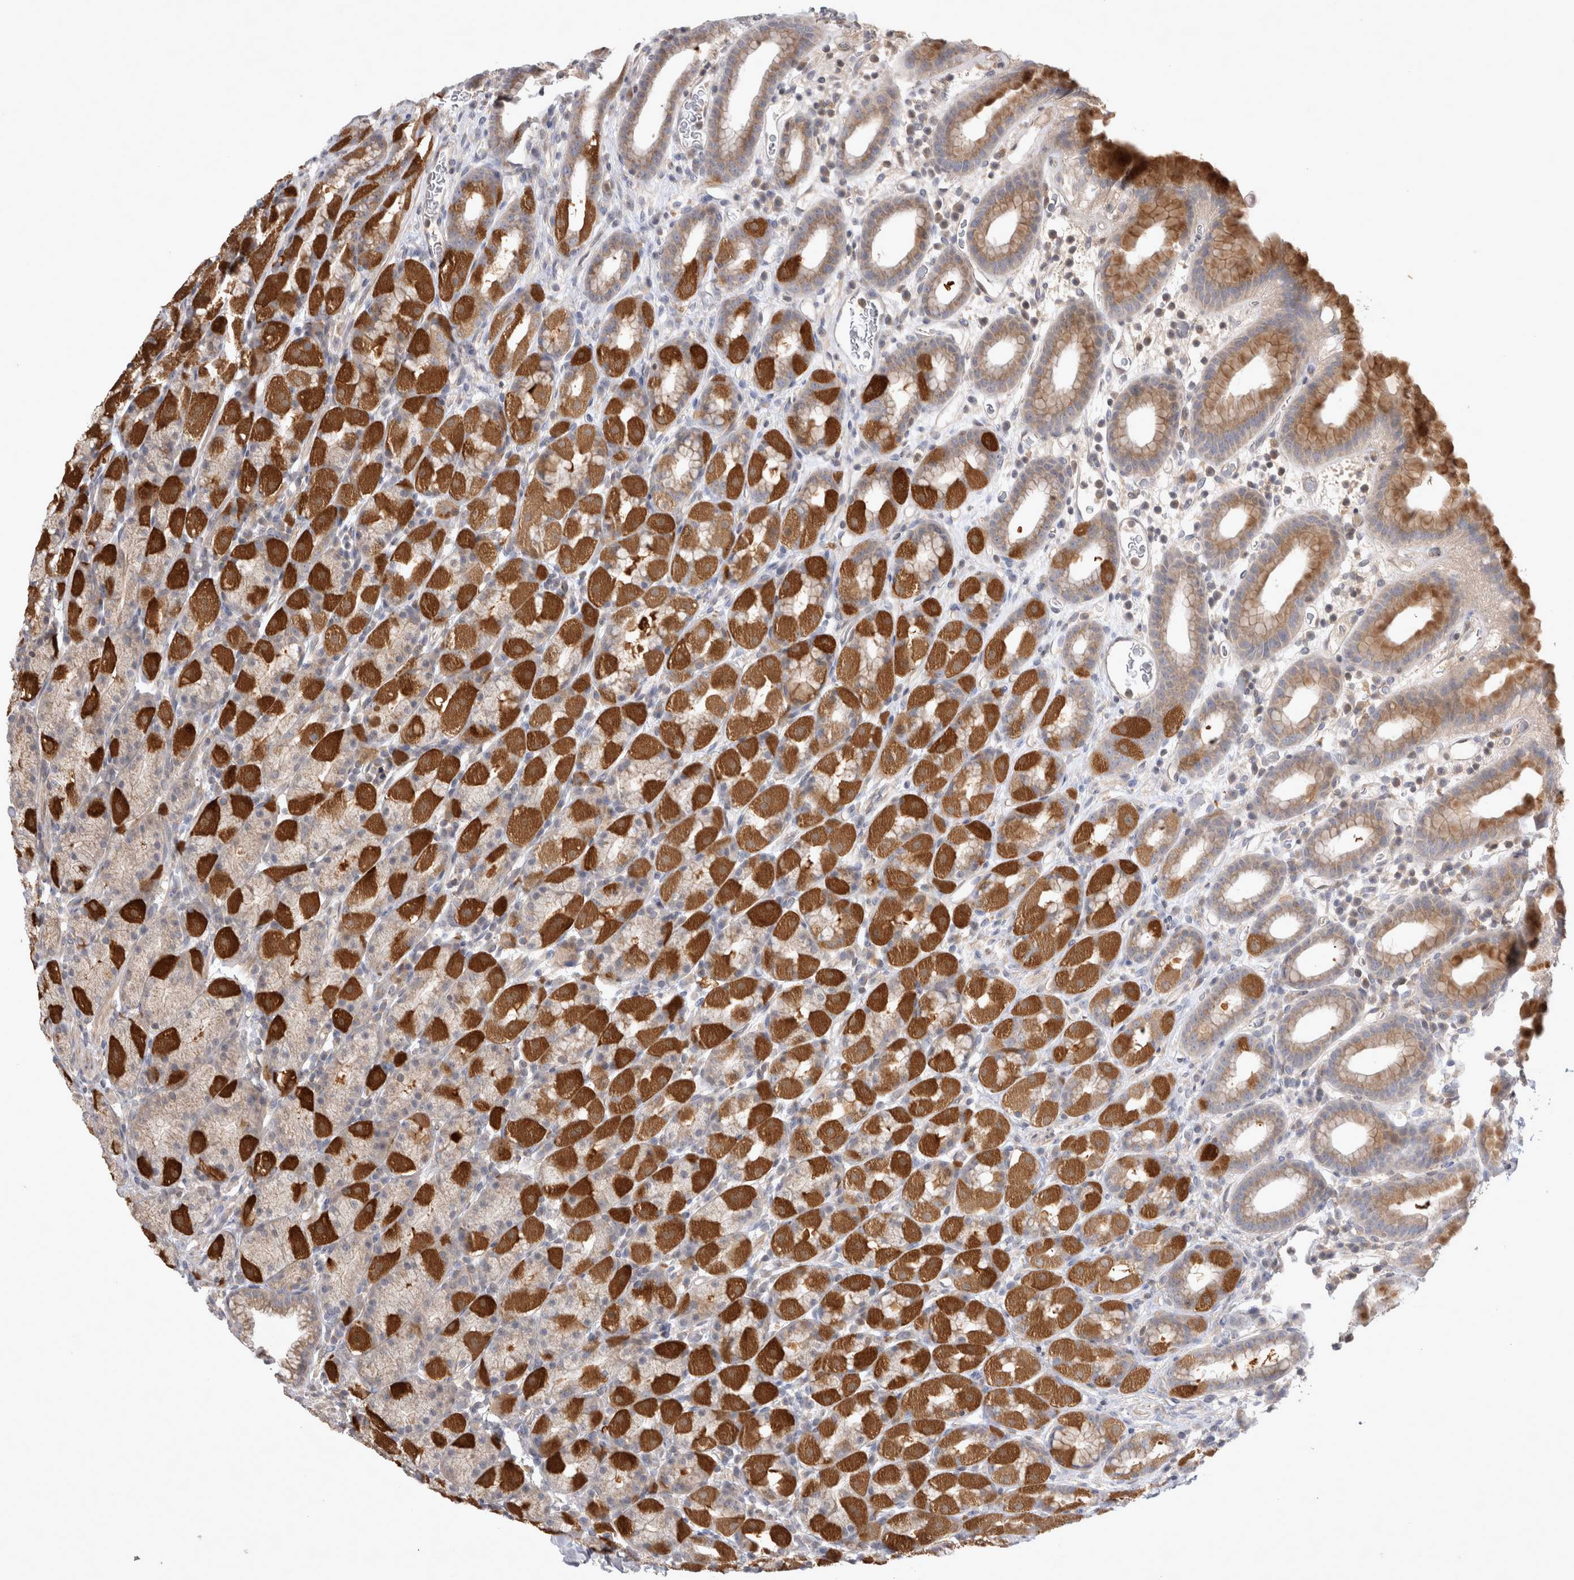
{"staining": {"intensity": "strong", "quantity": "25%-75%", "location": "cytoplasmic/membranous"}, "tissue": "stomach", "cell_type": "Glandular cells", "image_type": "normal", "snomed": [{"axis": "morphology", "description": "Normal tissue, NOS"}, {"axis": "topography", "description": "Stomach, upper"}], "caption": "A high-resolution image shows immunohistochemistry (IHC) staining of unremarkable stomach, which shows strong cytoplasmic/membranous expression in about 25%-75% of glandular cells.", "gene": "SRD5A3", "patient": {"sex": "male", "age": 68}}